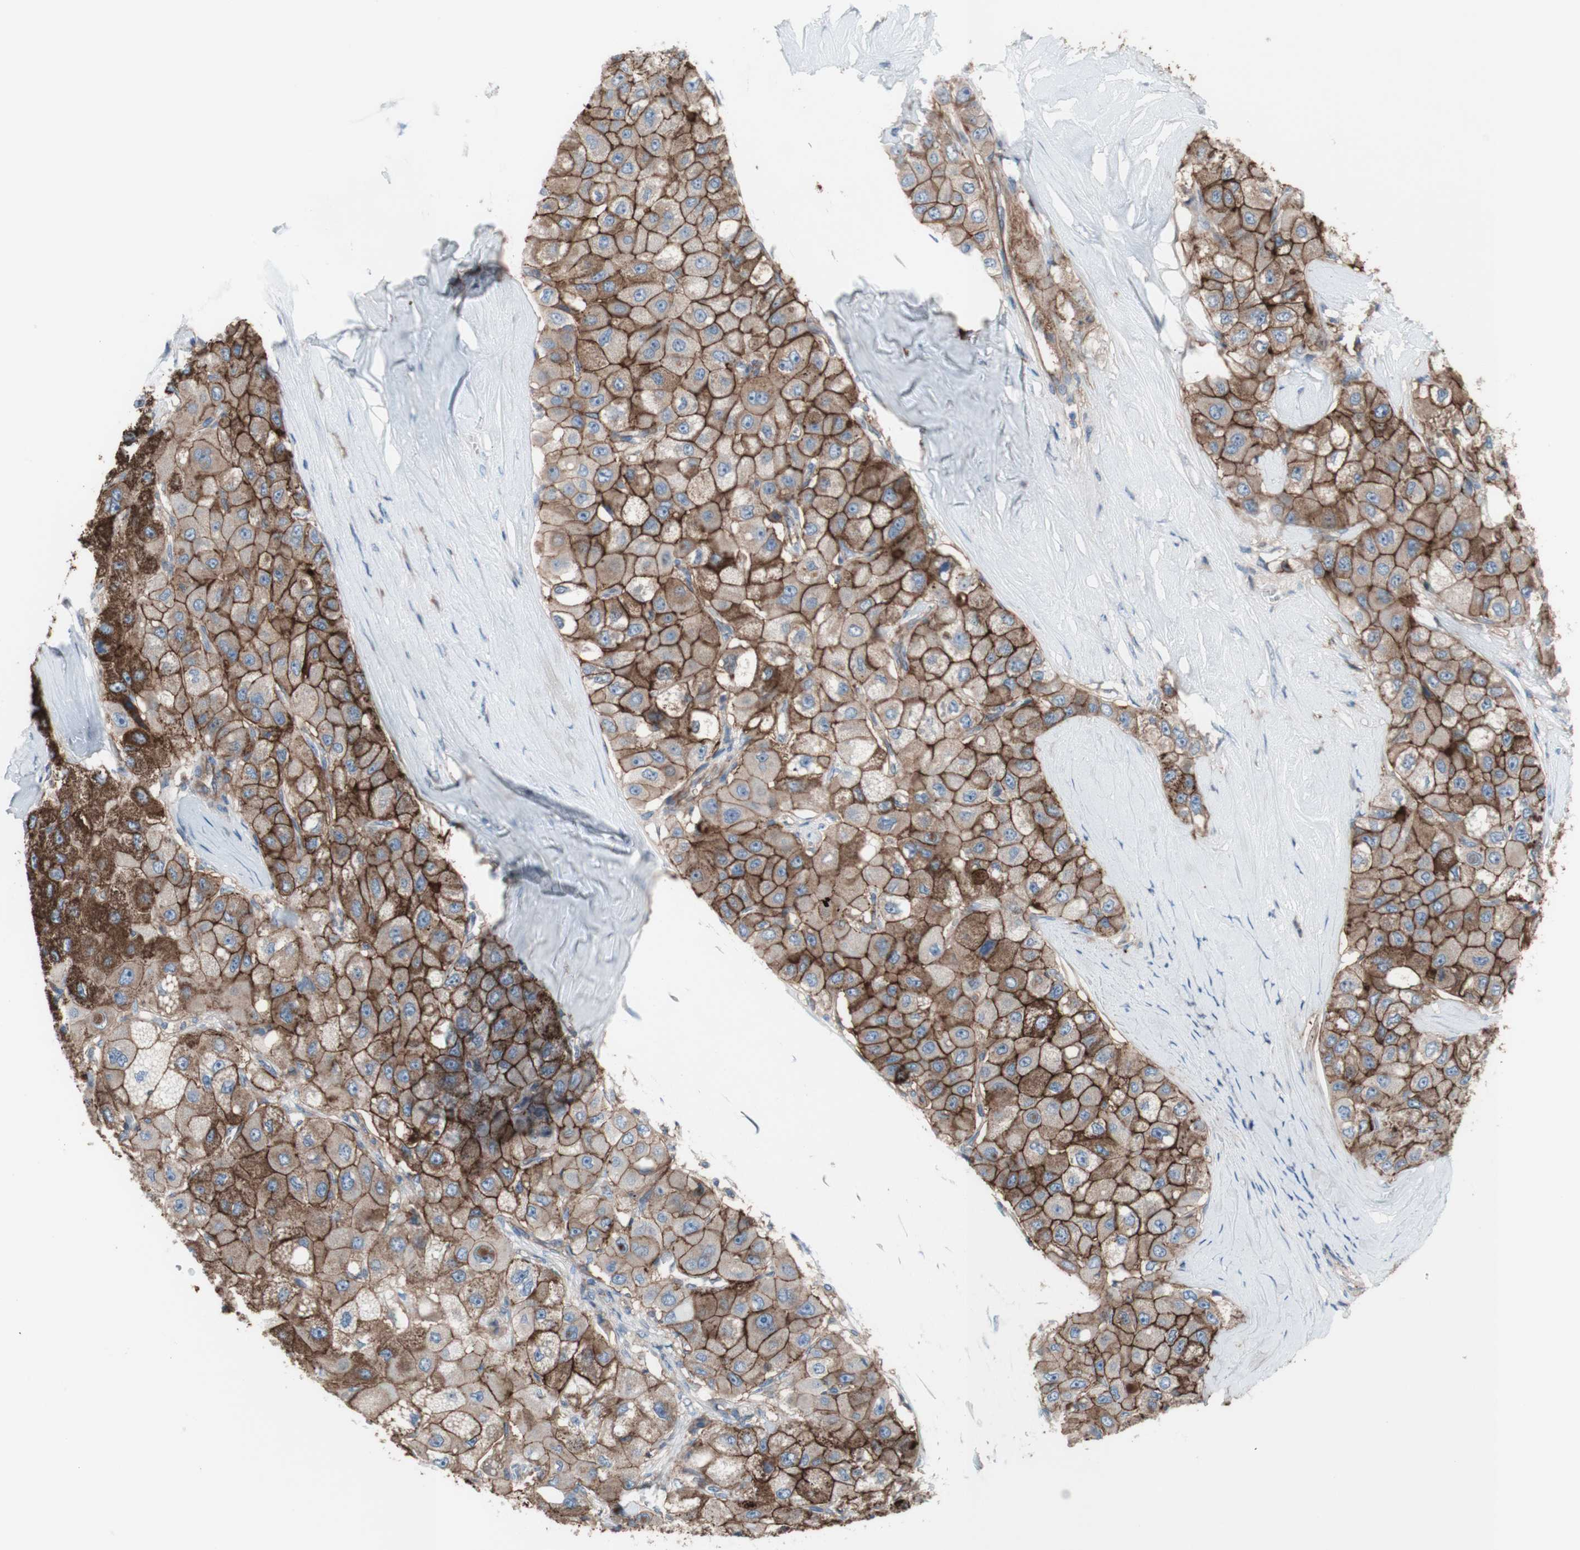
{"staining": {"intensity": "strong", "quantity": ">75%", "location": "cytoplasmic/membranous"}, "tissue": "liver cancer", "cell_type": "Tumor cells", "image_type": "cancer", "snomed": [{"axis": "morphology", "description": "Carcinoma, Hepatocellular, NOS"}, {"axis": "topography", "description": "Liver"}], "caption": "A brown stain shows strong cytoplasmic/membranous positivity of a protein in human liver cancer (hepatocellular carcinoma) tumor cells.", "gene": "CD46", "patient": {"sex": "male", "age": 80}}